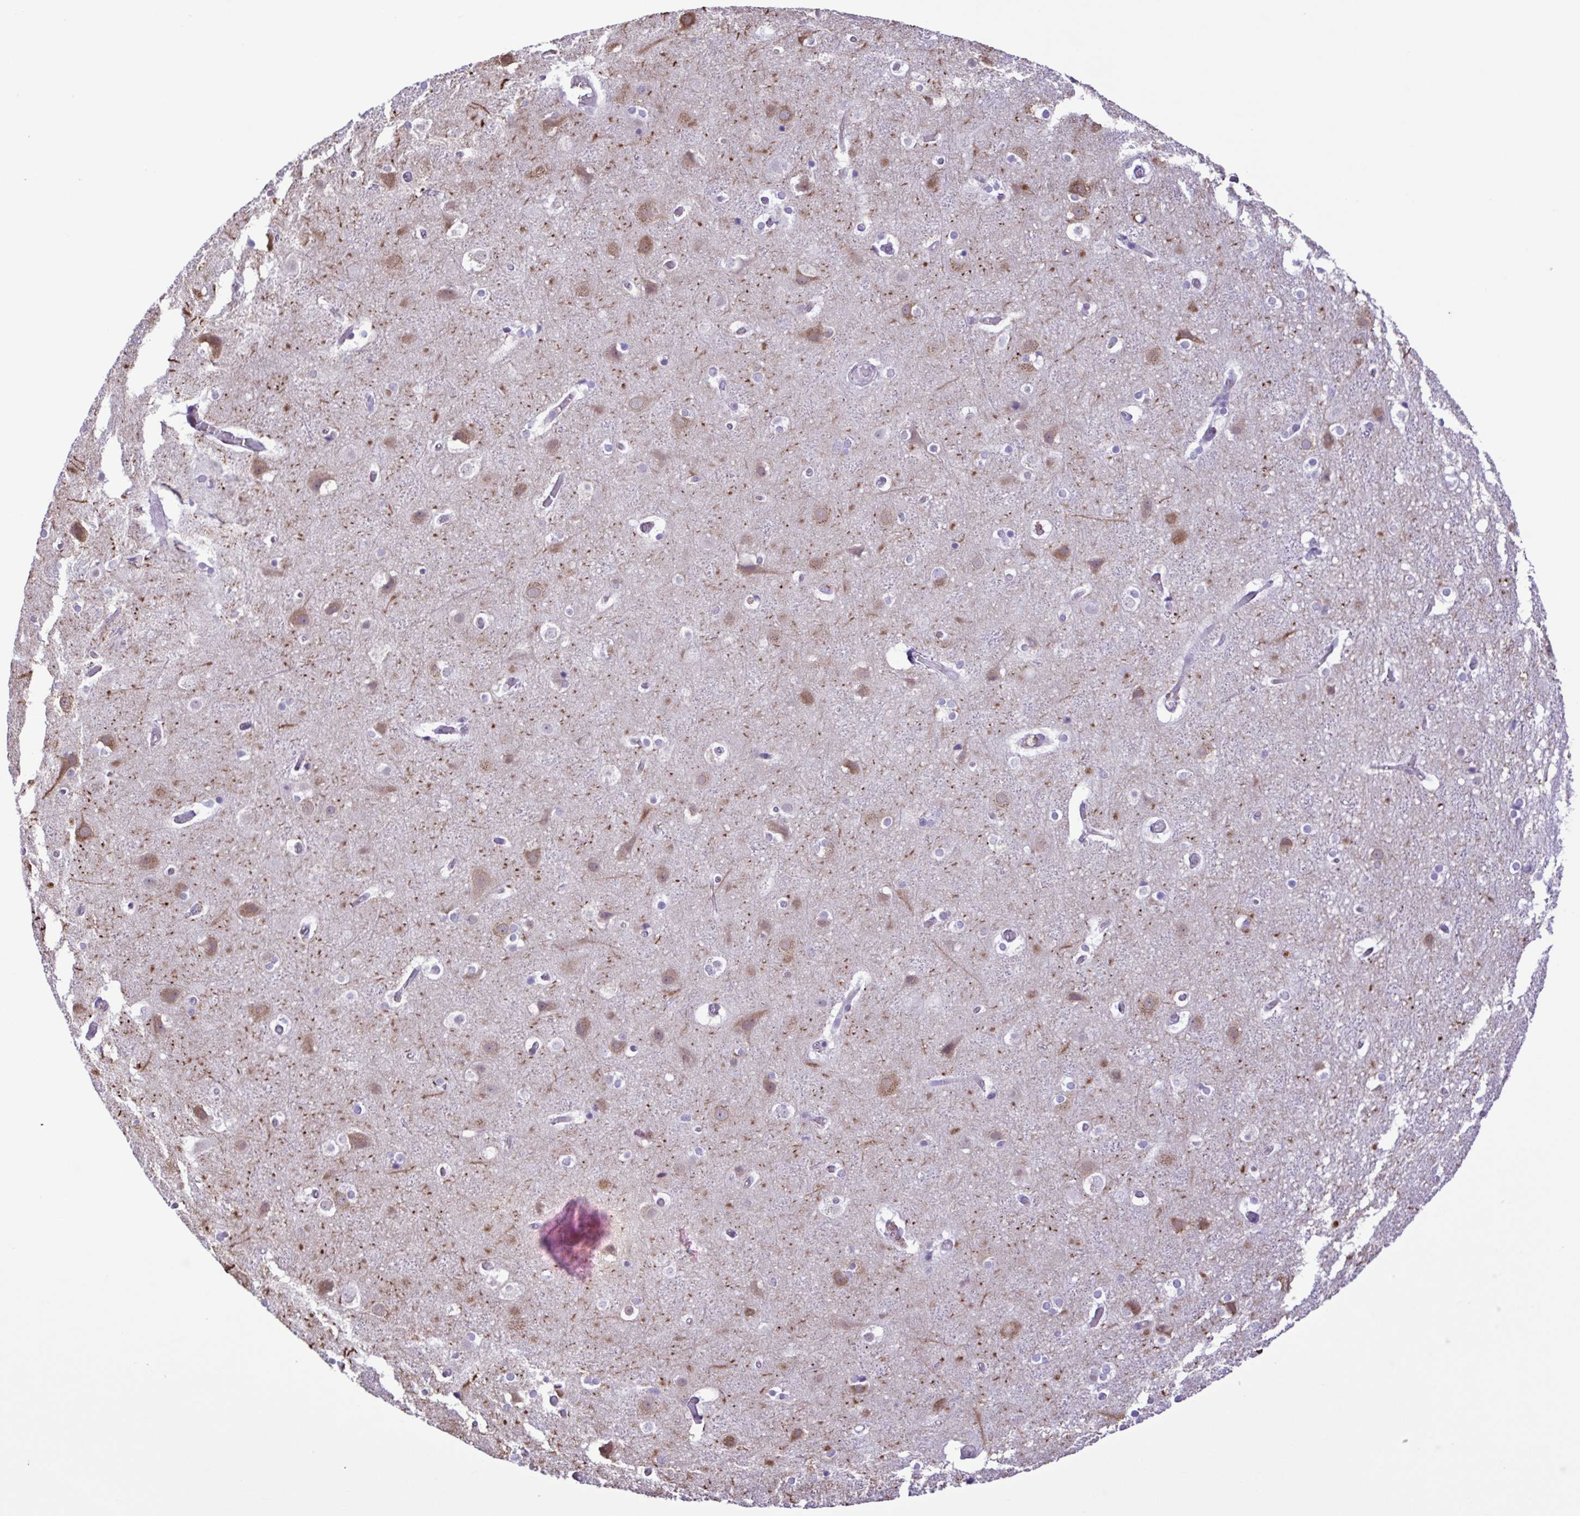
{"staining": {"intensity": "negative", "quantity": "none", "location": "none"}, "tissue": "cerebral cortex", "cell_type": "Endothelial cells", "image_type": "normal", "snomed": [{"axis": "morphology", "description": "Normal tissue, NOS"}, {"axis": "topography", "description": "Cerebral cortex"}], "caption": "Immunohistochemistry micrograph of benign human cerebral cortex stained for a protein (brown), which reveals no positivity in endothelial cells. (Stains: DAB (3,3'-diaminobenzidine) immunohistochemistry with hematoxylin counter stain, Microscopy: brightfield microscopy at high magnification).", "gene": "CYP17A1", "patient": {"sex": "female", "age": 52}}